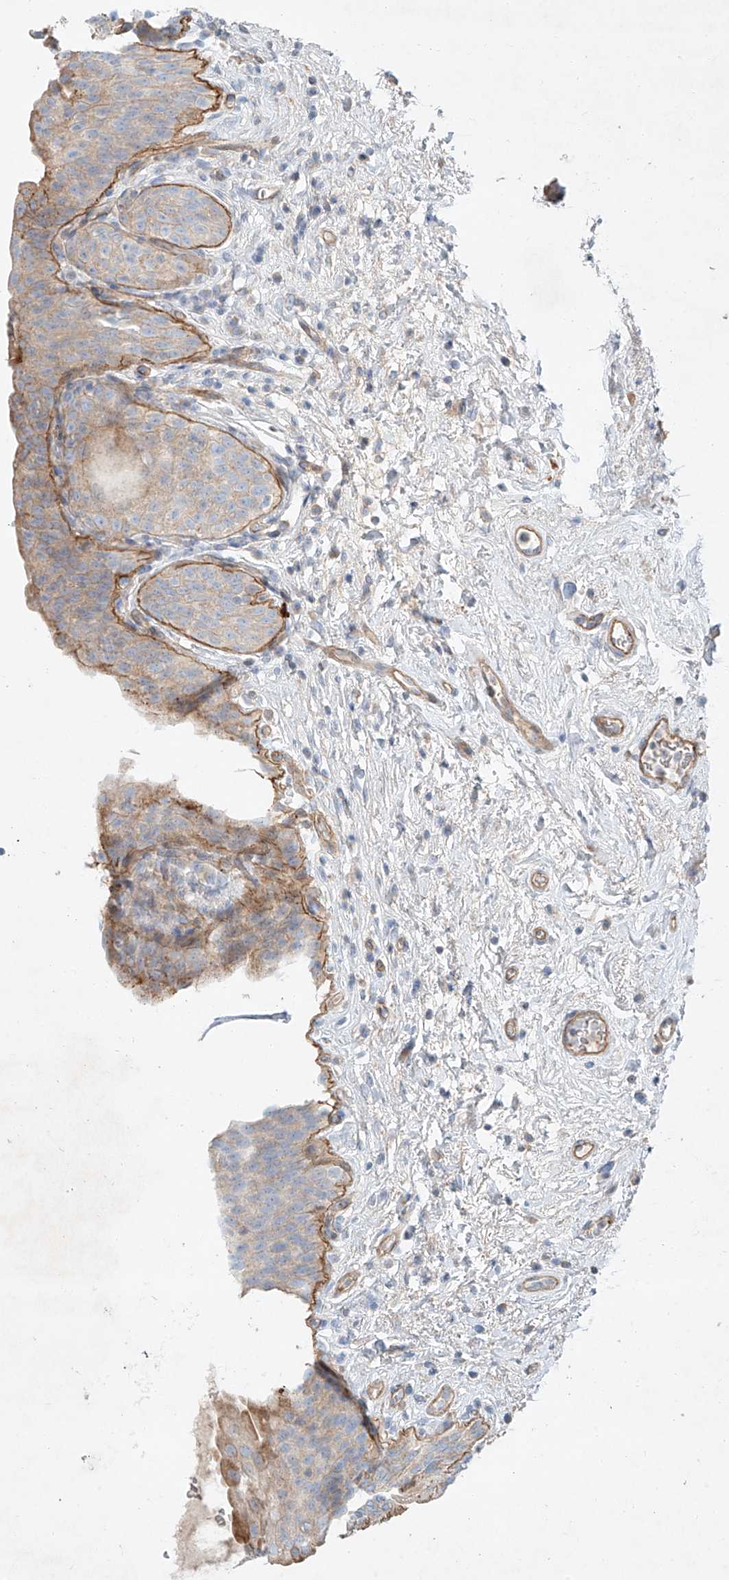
{"staining": {"intensity": "moderate", "quantity": "<25%", "location": "cytoplasmic/membranous"}, "tissue": "urinary bladder", "cell_type": "Urothelial cells", "image_type": "normal", "snomed": [{"axis": "morphology", "description": "Normal tissue, NOS"}, {"axis": "topography", "description": "Urinary bladder"}], "caption": "Immunohistochemistry image of benign urinary bladder: human urinary bladder stained using immunohistochemistry reveals low levels of moderate protein expression localized specifically in the cytoplasmic/membranous of urothelial cells, appearing as a cytoplasmic/membranous brown color.", "gene": "AJM1", "patient": {"sex": "male", "age": 83}}